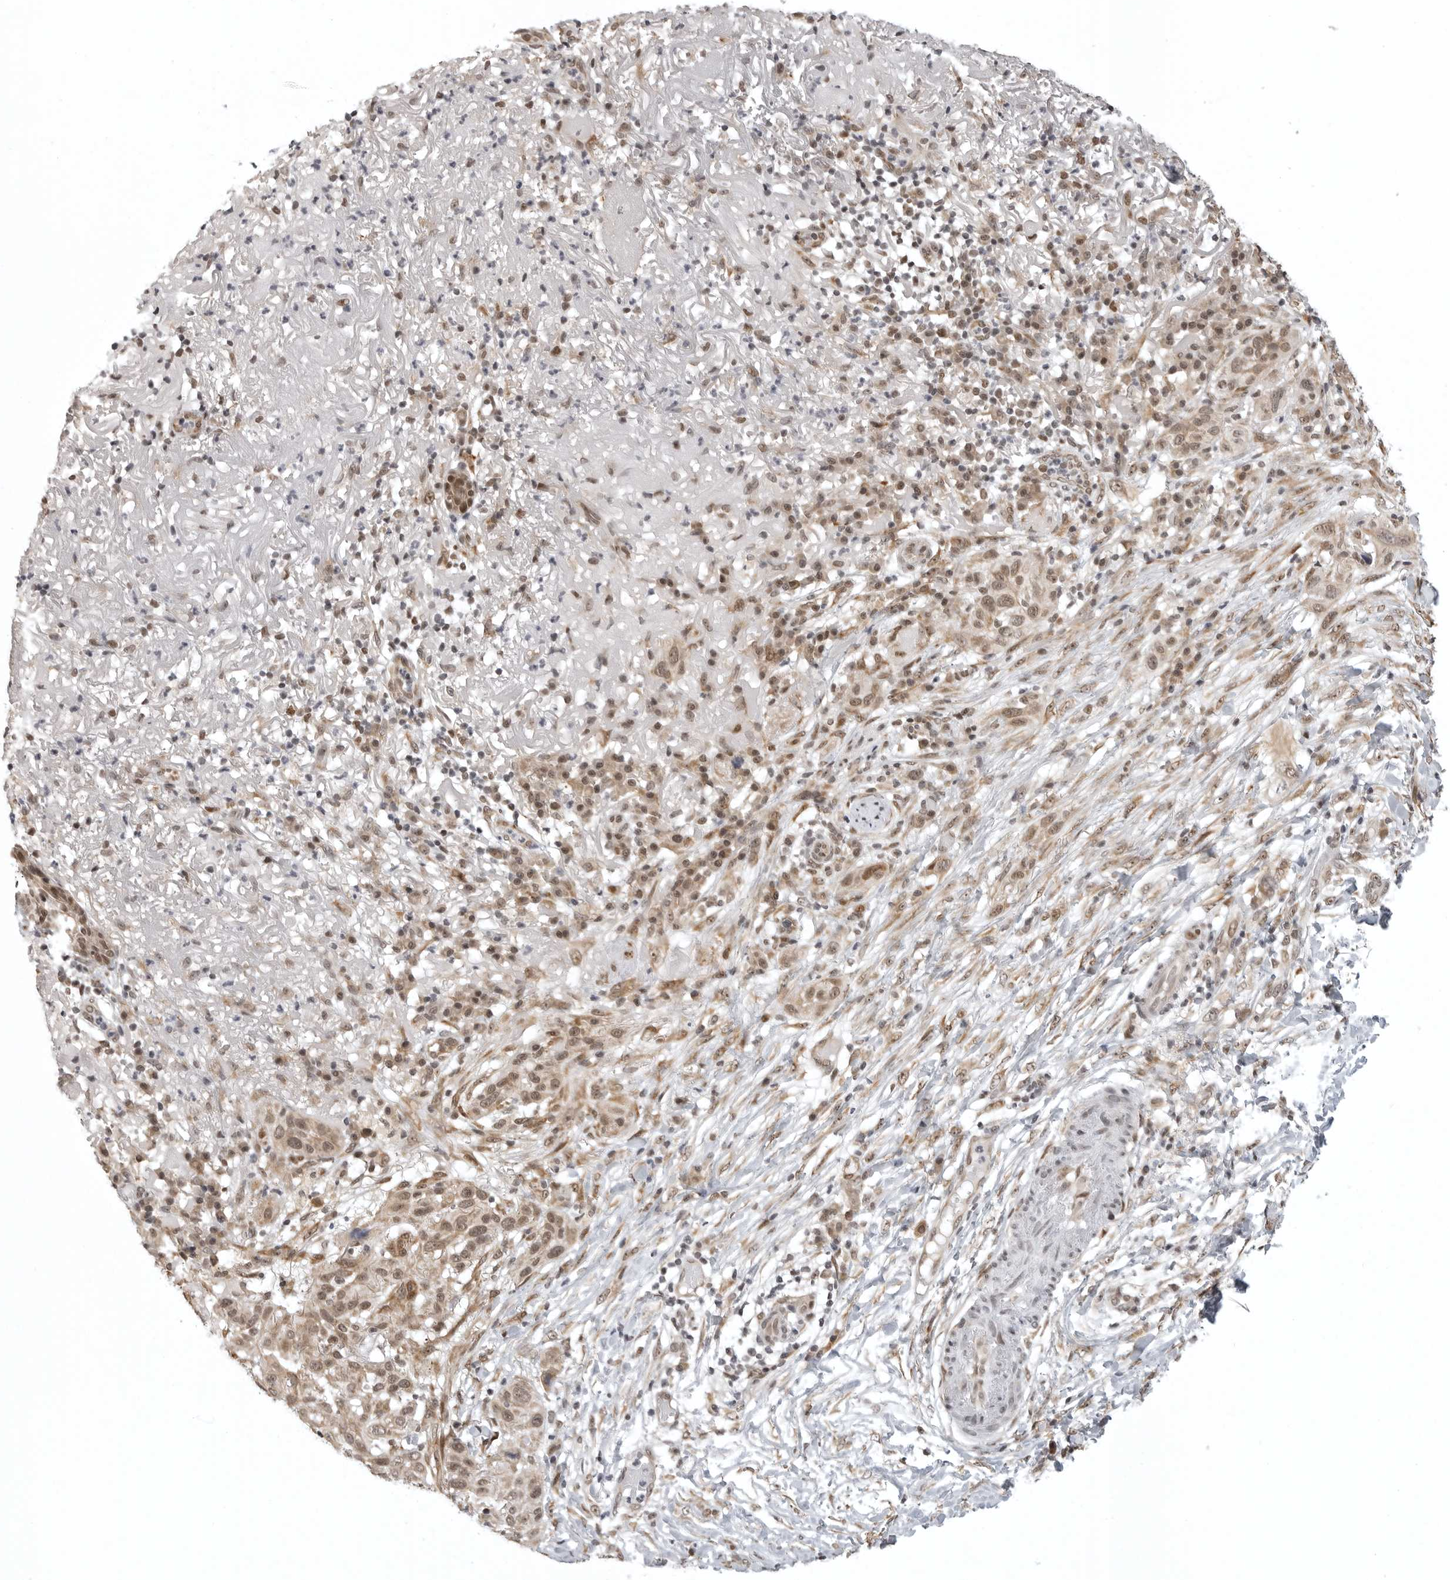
{"staining": {"intensity": "weak", "quantity": ">75%", "location": "cytoplasmic/membranous,nuclear"}, "tissue": "skin cancer", "cell_type": "Tumor cells", "image_type": "cancer", "snomed": [{"axis": "morphology", "description": "Normal tissue, NOS"}, {"axis": "morphology", "description": "Squamous cell carcinoma, NOS"}, {"axis": "topography", "description": "Skin"}], "caption": "Immunohistochemical staining of human skin cancer (squamous cell carcinoma) exhibits weak cytoplasmic/membranous and nuclear protein expression in about >75% of tumor cells.", "gene": "PRDM10", "patient": {"sex": "female", "age": 96}}